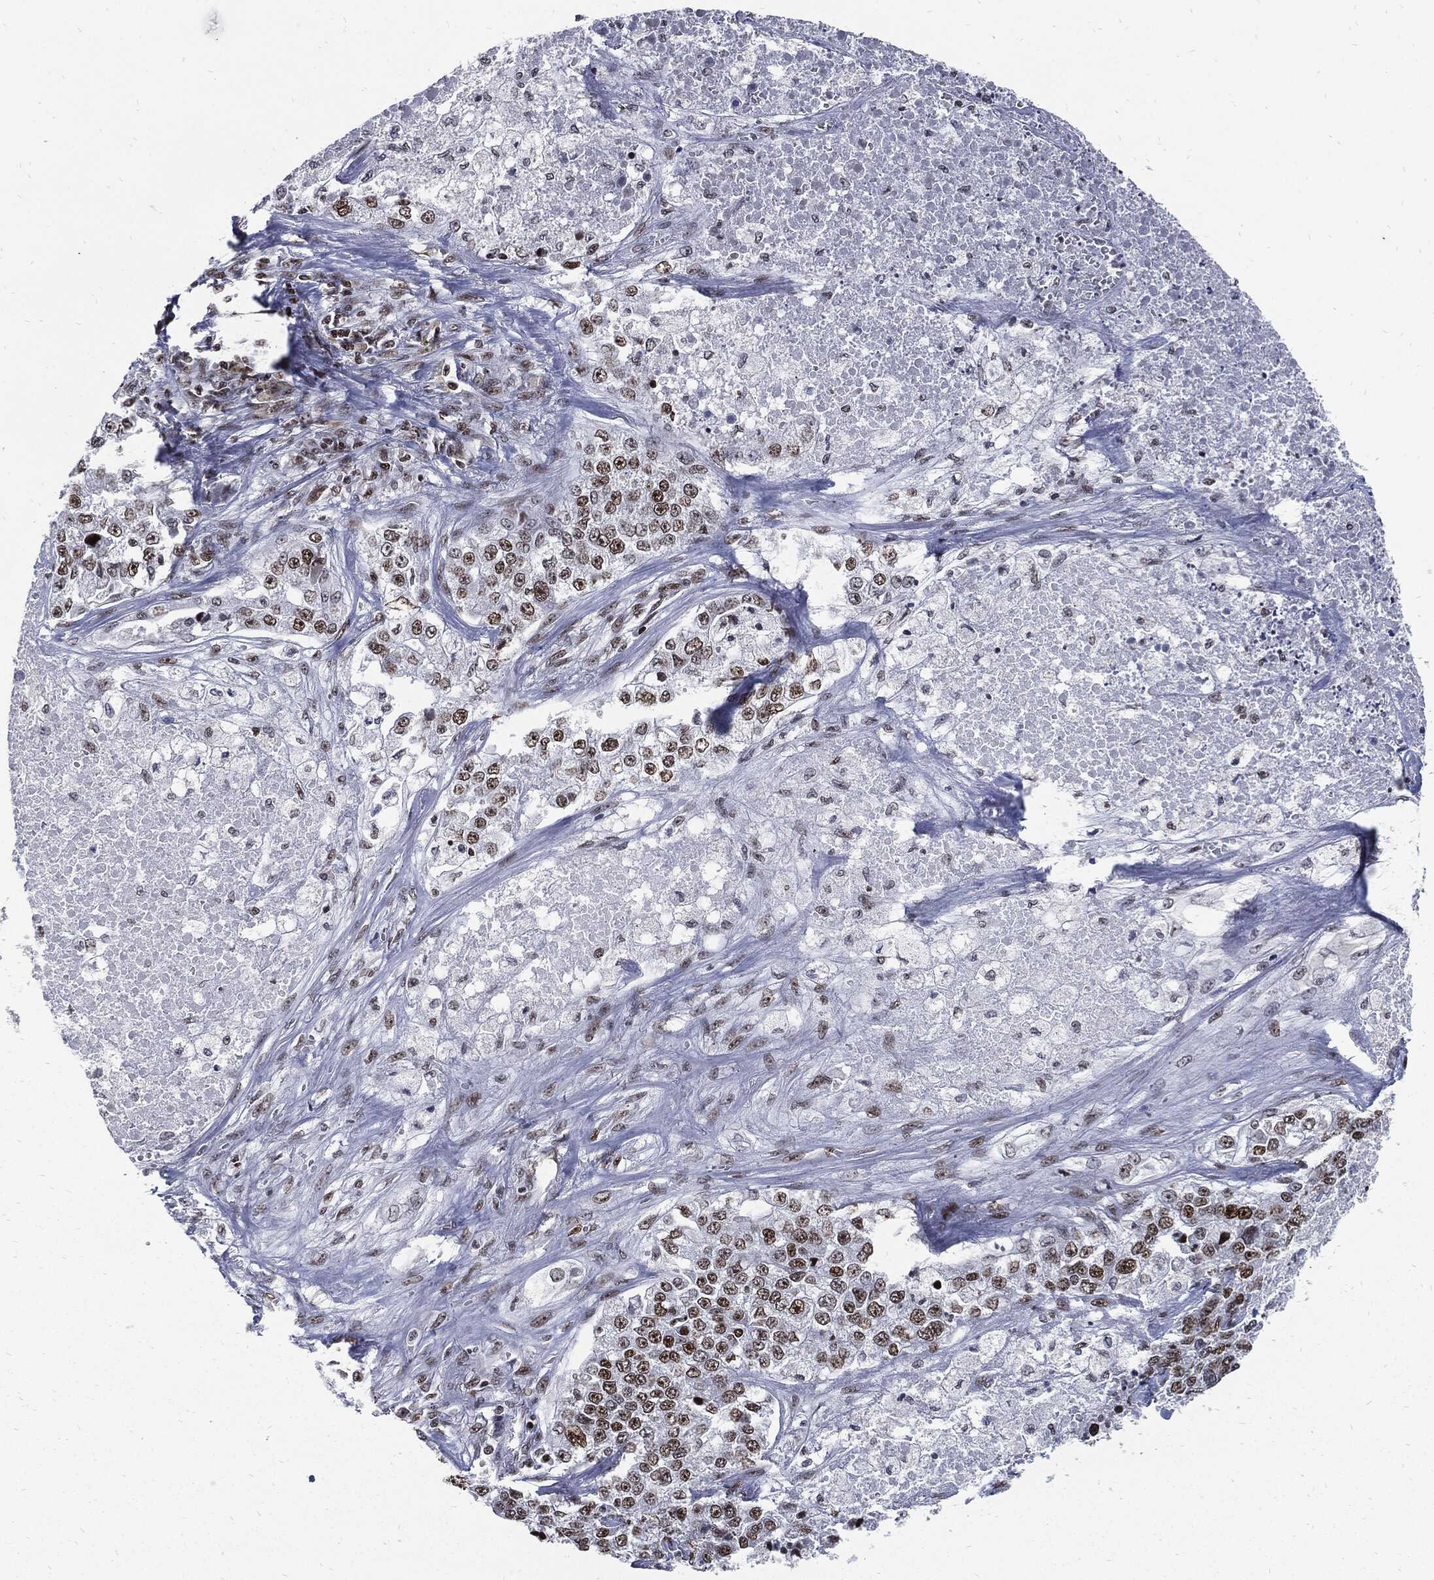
{"staining": {"intensity": "moderate", "quantity": "25%-75%", "location": "nuclear"}, "tissue": "lung cancer", "cell_type": "Tumor cells", "image_type": "cancer", "snomed": [{"axis": "morphology", "description": "Adenocarcinoma, NOS"}, {"axis": "topography", "description": "Lung"}], "caption": "A photomicrograph of lung cancer (adenocarcinoma) stained for a protein demonstrates moderate nuclear brown staining in tumor cells.", "gene": "TERF2", "patient": {"sex": "male", "age": 49}}